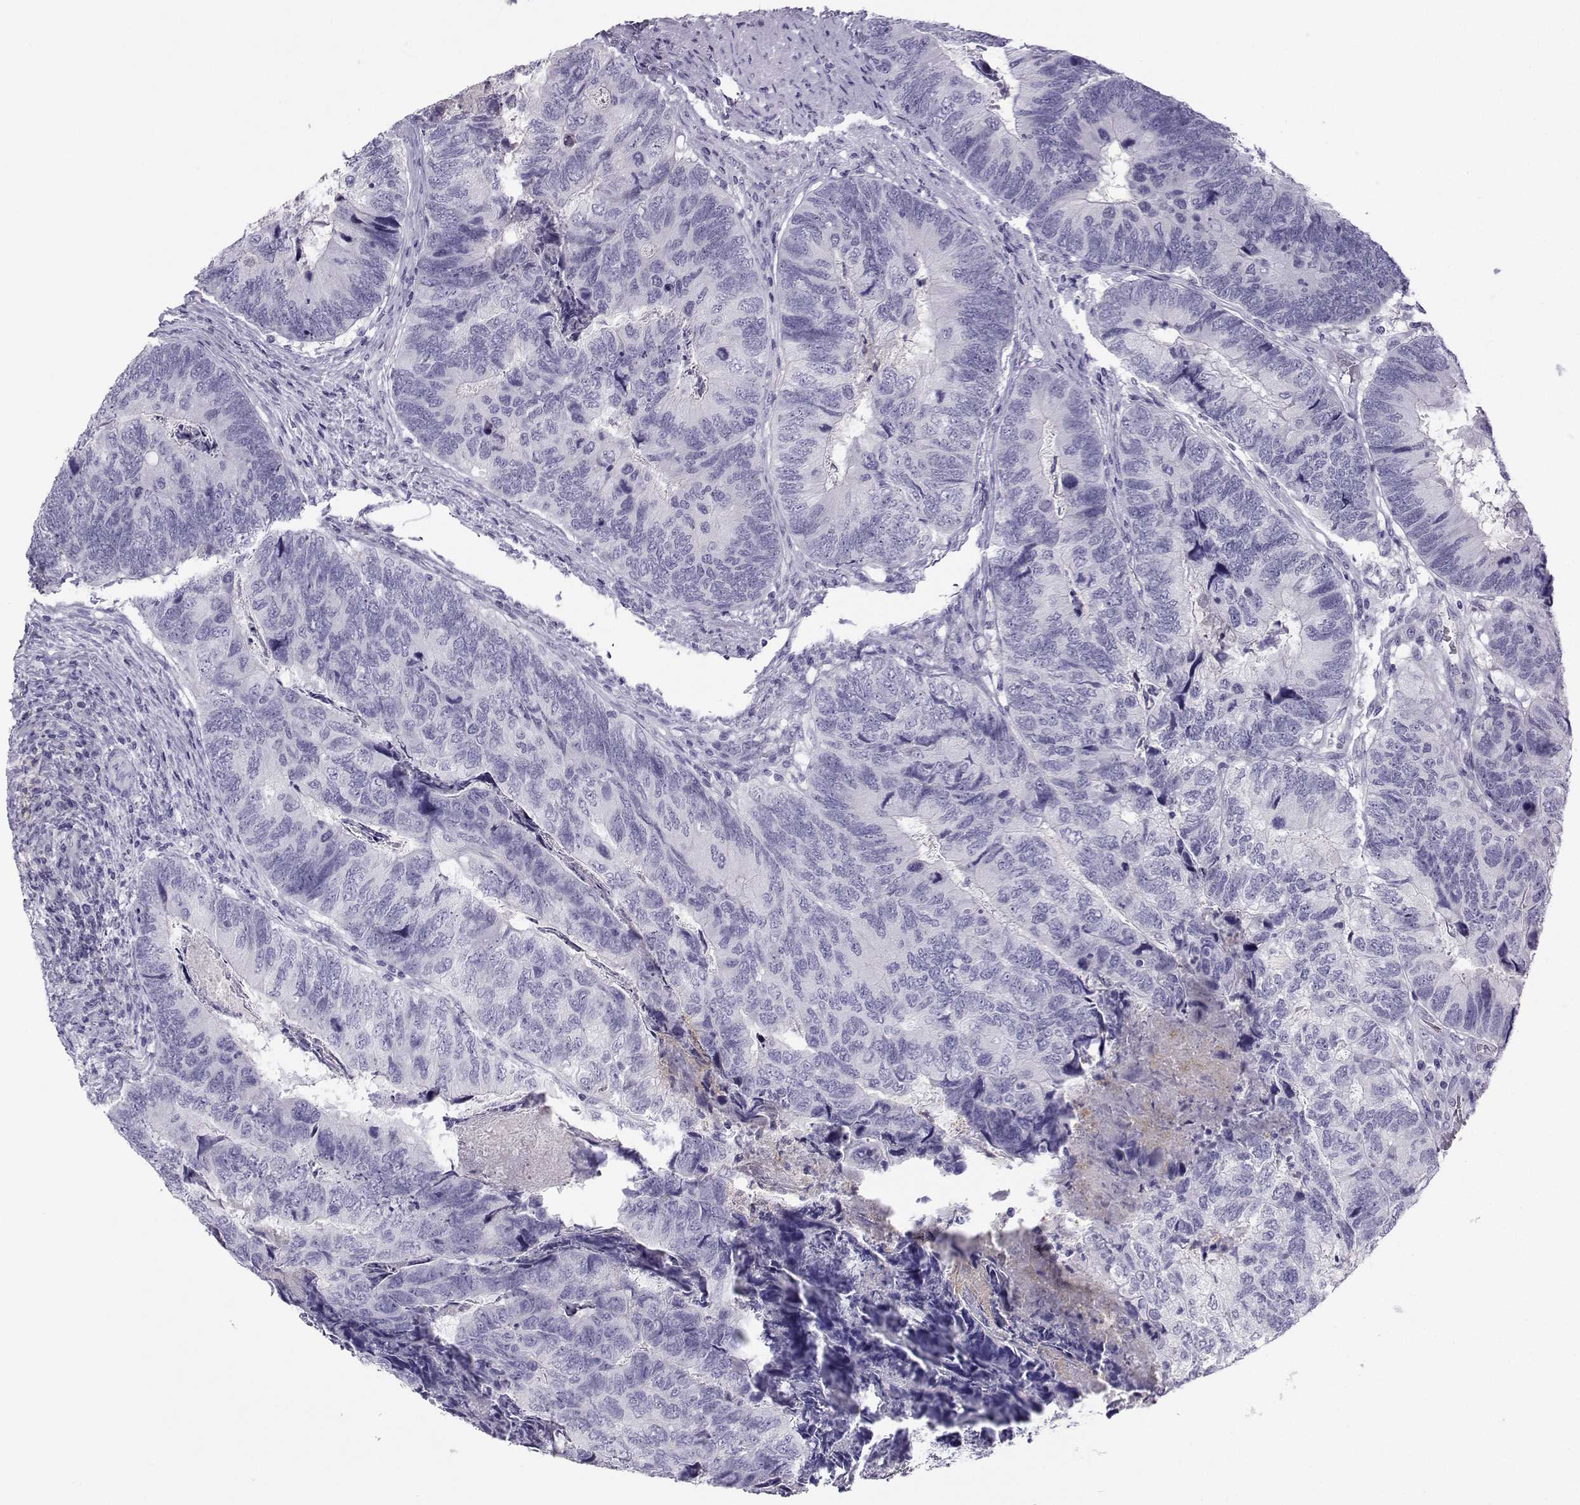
{"staining": {"intensity": "negative", "quantity": "none", "location": "none"}, "tissue": "colorectal cancer", "cell_type": "Tumor cells", "image_type": "cancer", "snomed": [{"axis": "morphology", "description": "Adenocarcinoma, NOS"}, {"axis": "topography", "description": "Colon"}], "caption": "The immunohistochemistry photomicrograph has no significant staining in tumor cells of colorectal adenocarcinoma tissue.", "gene": "ARMC2", "patient": {"sex": "female", "age": 67}}